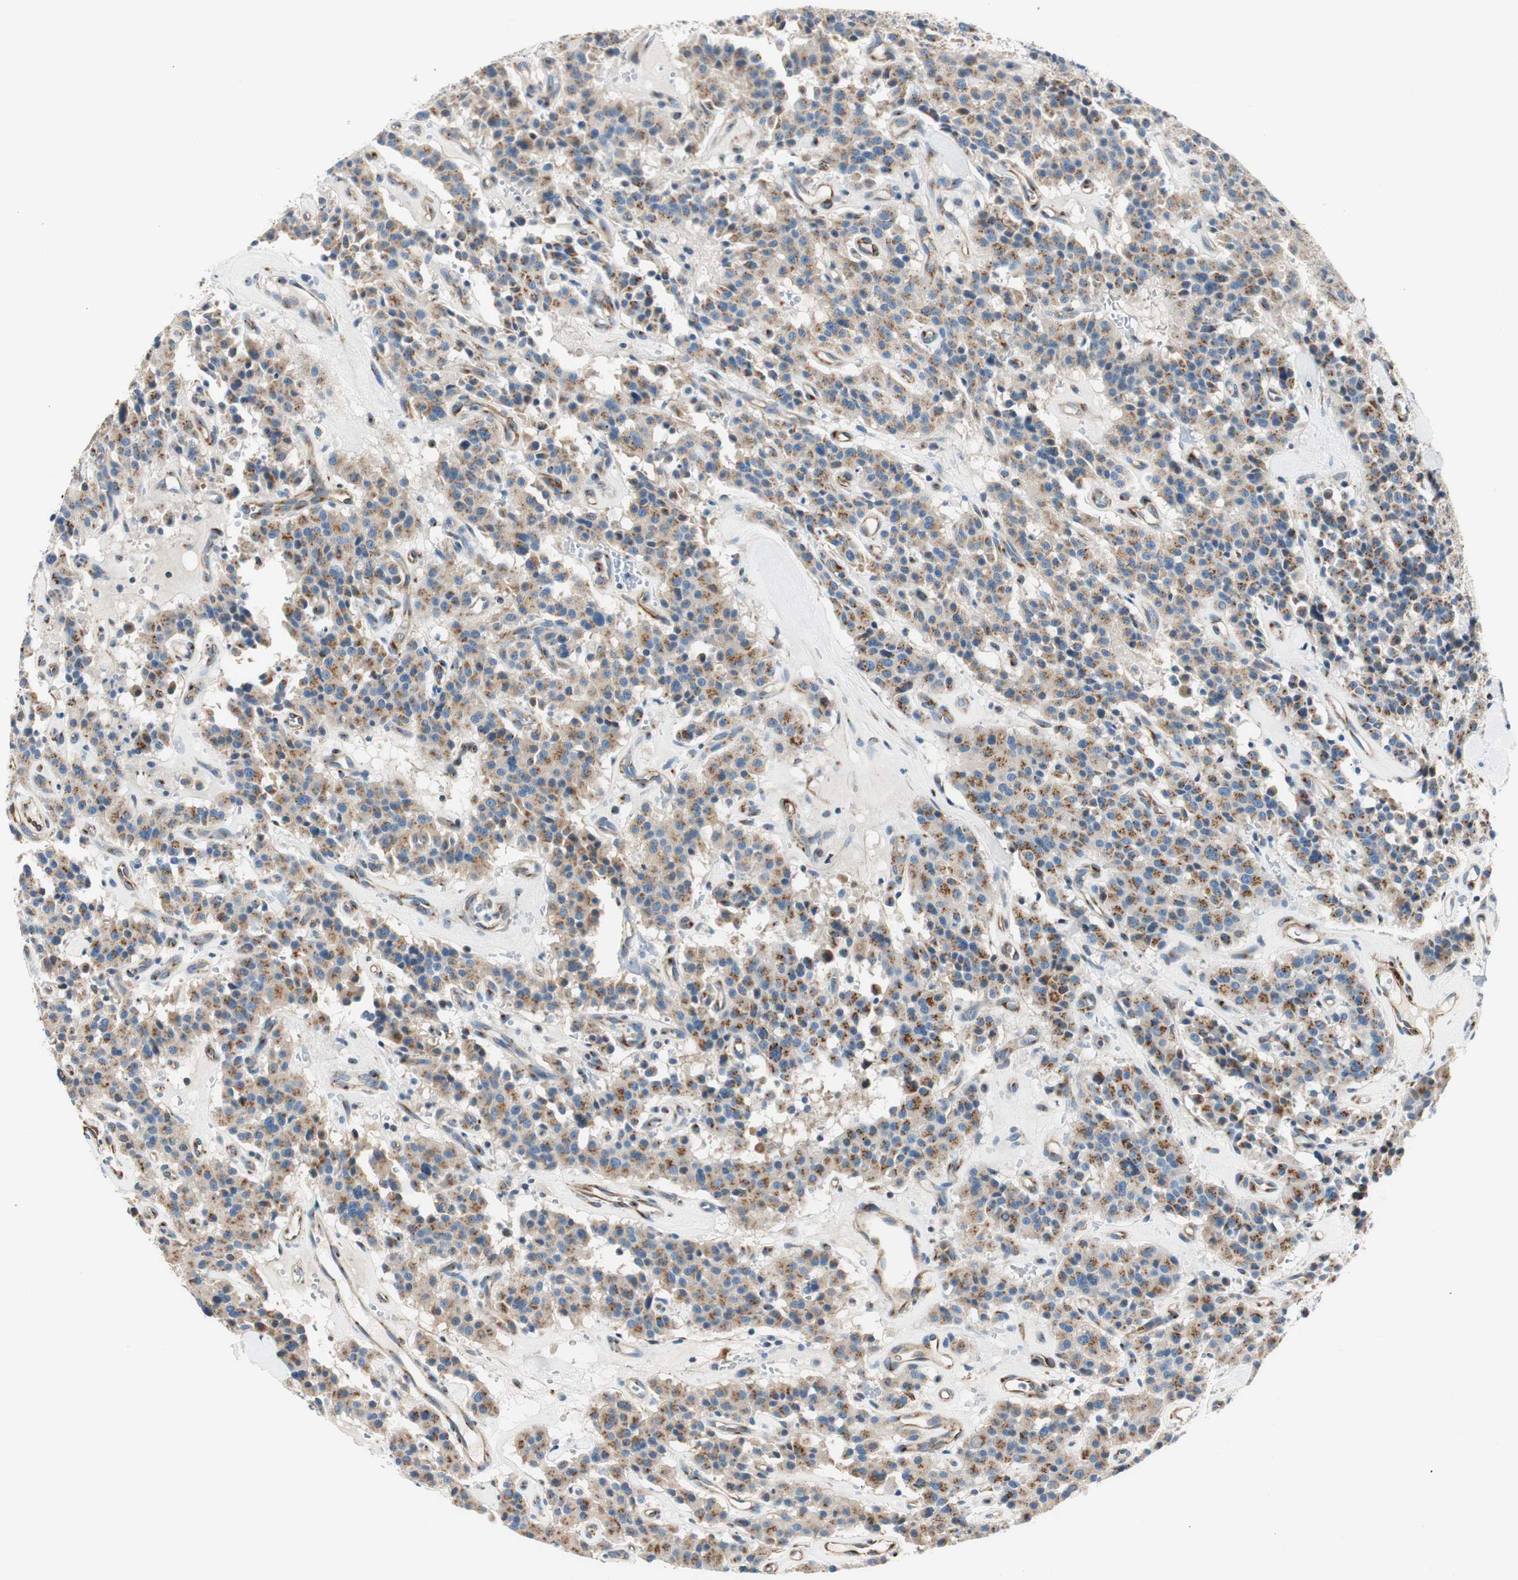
{"staining": {"intensity": "moderate", "quantity": ">75%", "location": "cytoplasmic/membranous"}, "tissue": "carcinoid", "cell_type": "Tumor cells", "image_type": "cancer", "snomed": [{"axis": "morphology", "description": "Carcinoid, malignant, NOS"}, {"axis": "topography", "description": "Lung"}], "caption": "Immunohistochemistry (DAB (3,3'-diaminobenzidine)) staining of carcinoid displays moderate cytoplasmic/membranous protein positivity in approximately >75% of tumor cells.", "gene": "TMF1", "patient": {"sex": "male", "age": 30}}